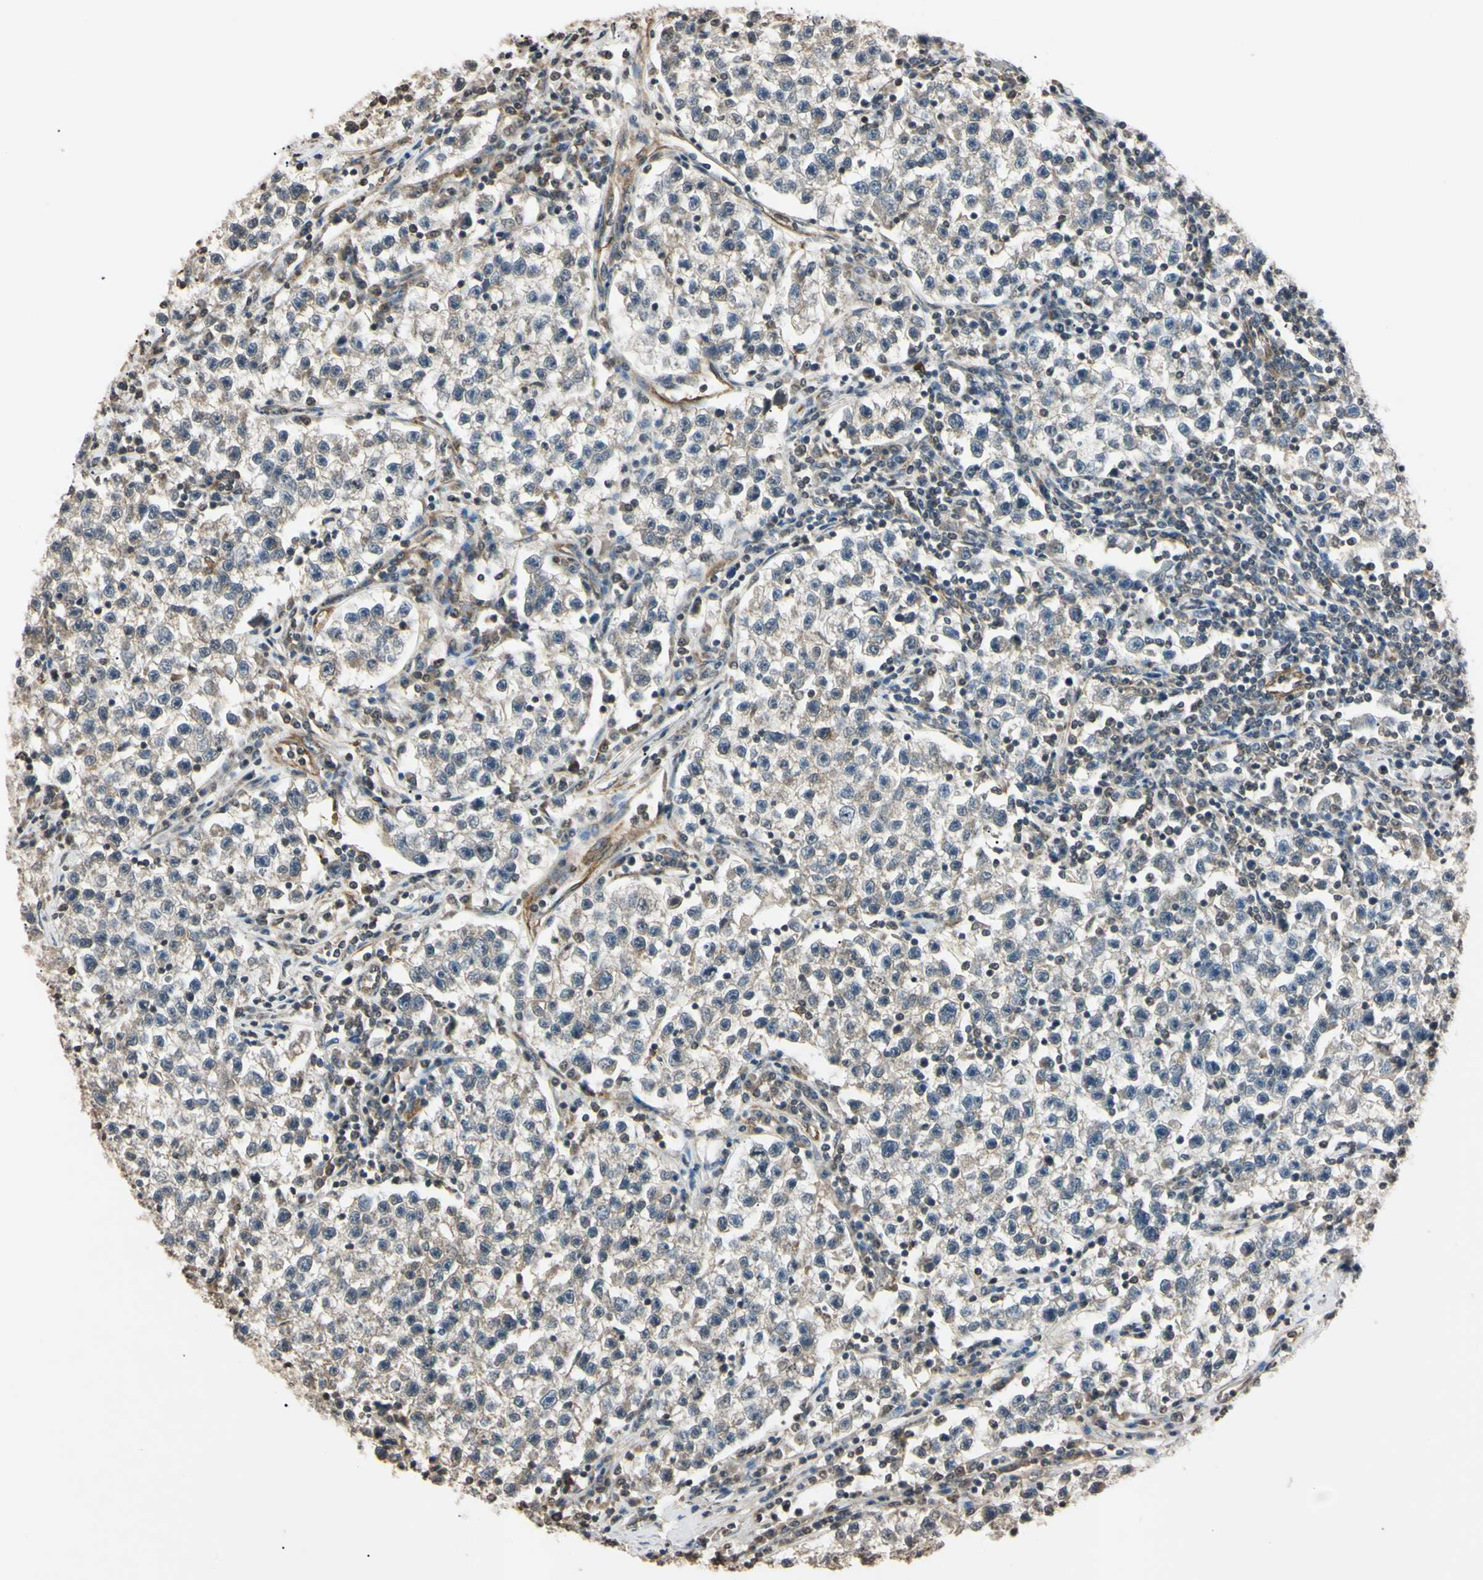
{"staining": {"intensity": "weak", "quantity": "<25%", "location": "cytoplasmic/membranous"}, "tissue": "testis cancer", "cell_type": "Tumor cells", "image_type": "cancer", "snomed": [{"axis": "morphology", "description": "Seminoma, NOS"}, {"axis": "topography", "description": "Testis"}], "caption": "This is an immunohistochemistry (IHC) image of testis cancer. There is no expression in tumor cells.", "gene": "EPN1", "patient": {"sex": "male", "age": 22}}